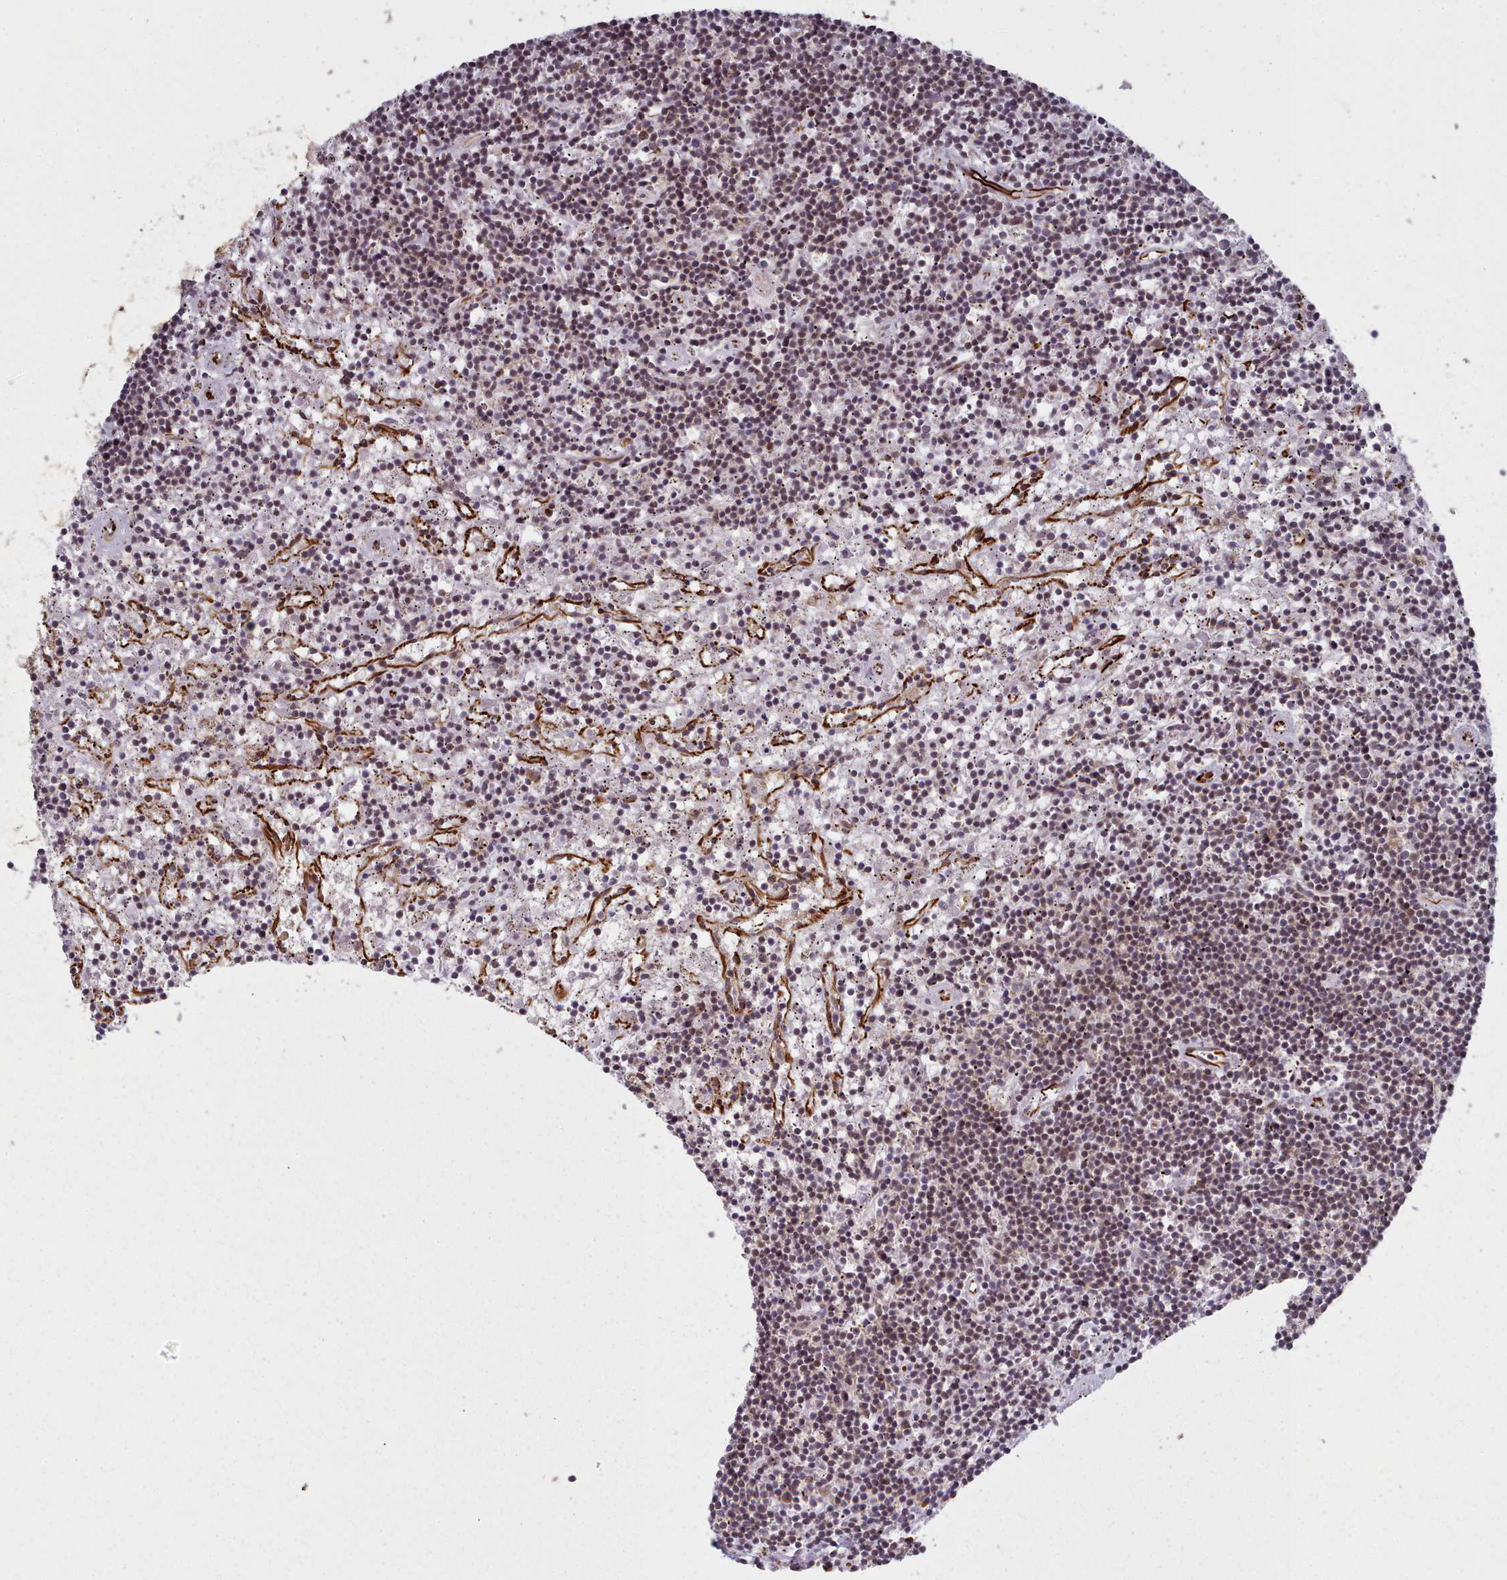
{"staining": {"intensity": "weak", "quantity": ">75%", "location": "nuclear"}, "tissue": "lymphoma", "cell_type": "Tumor cells", "image_type": "cancer", "snomed": [{"axis": "morphology", "description": "Malignant lymphoma, non-Hodgkin's type, Low grade"}, {"axis": "topography", "description": "Spleen"}], "caption": "Human malignant lymphoma, non-Hodgkin's type (low-grade) stained with a protein marker reveals weak staining in tumor cells.", "gene": "DHX8", "patient": {"sex": "male", "age": 76}}